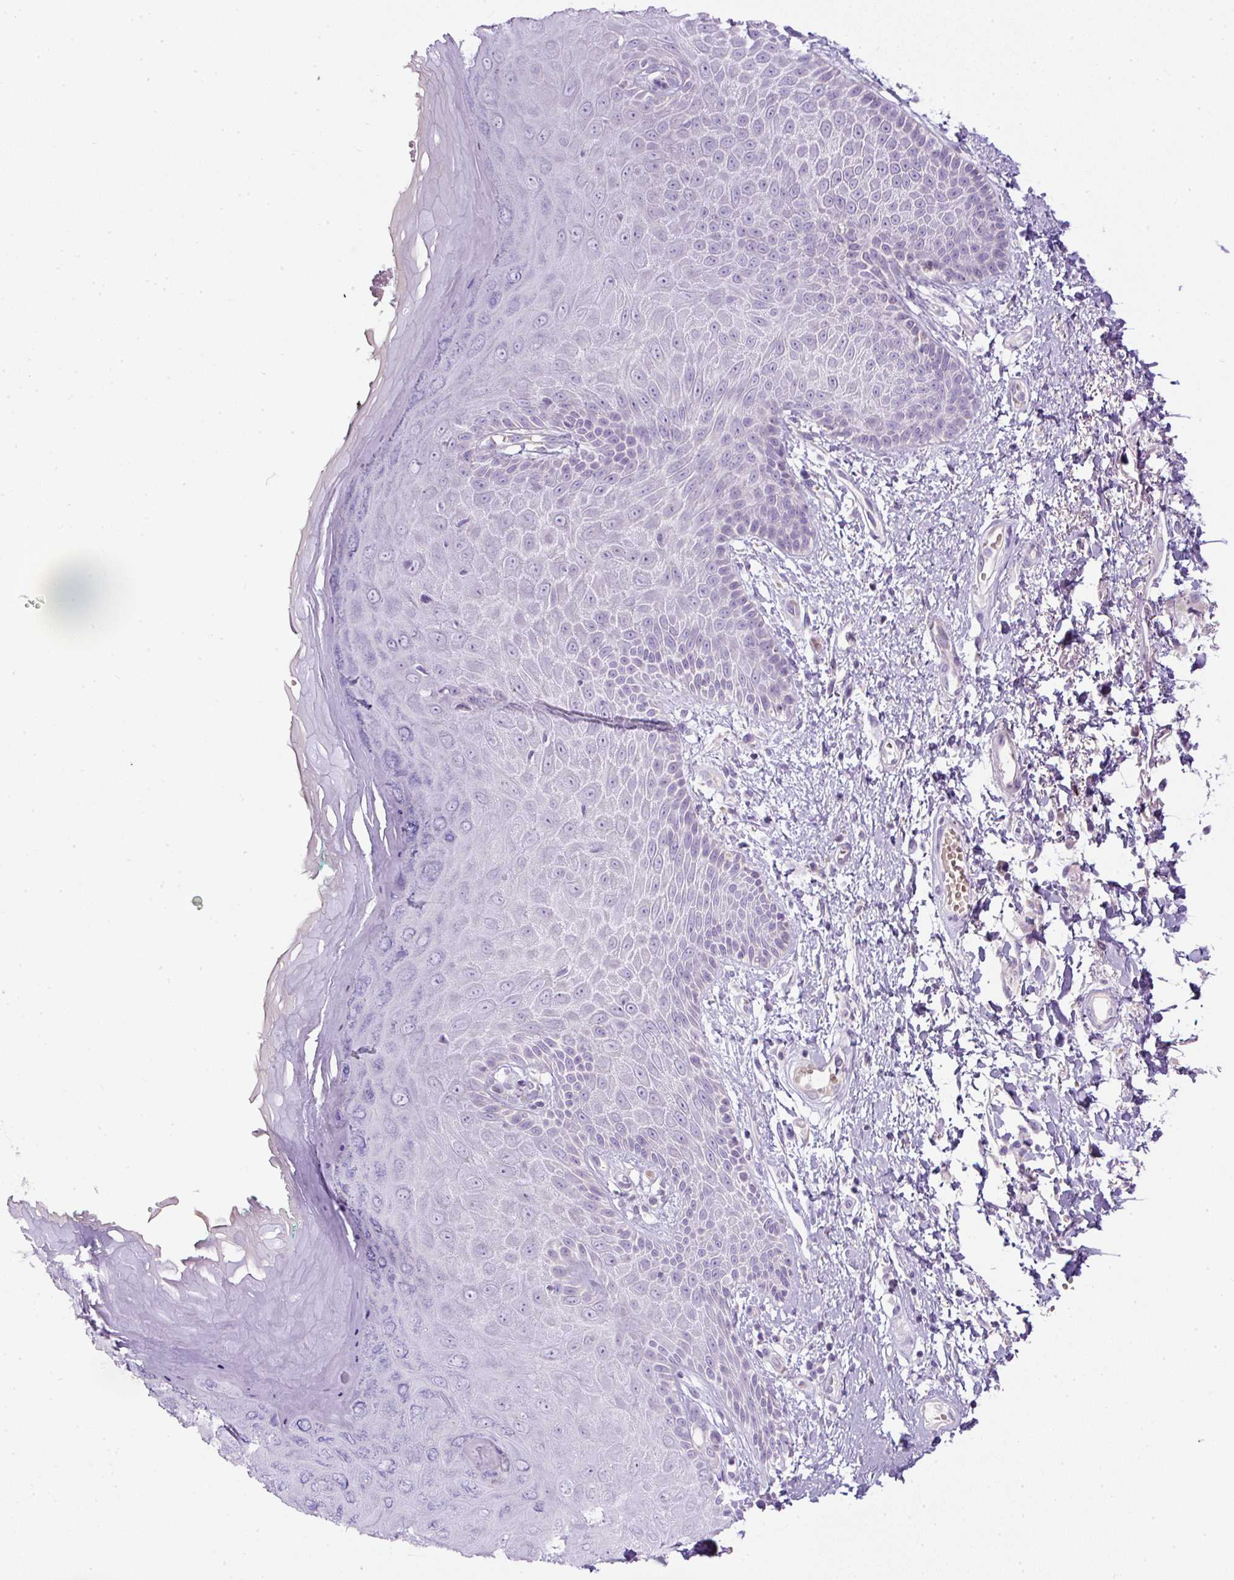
{"staining": {"intensity": "negative", "quantity": "none", "location": "none"}, "tissue": "skin", "cell_type": "Epidermal cells", "image_type": "normal", "snomed": [{"axis": "morphology", "description": "Normal tissue, NOS"}, {"axis": "topography", "description": "Anal"}, {"axis": "topography", "description": "Peripheral nerve tissue"}], "caption": "An immunohistochemistry (IHC) histopathology image of normal skin is shown. There is no staining in epidermal cells of skin.", "gene": "FGFBP3", "patient": {"sex": "male", "age": 78}}